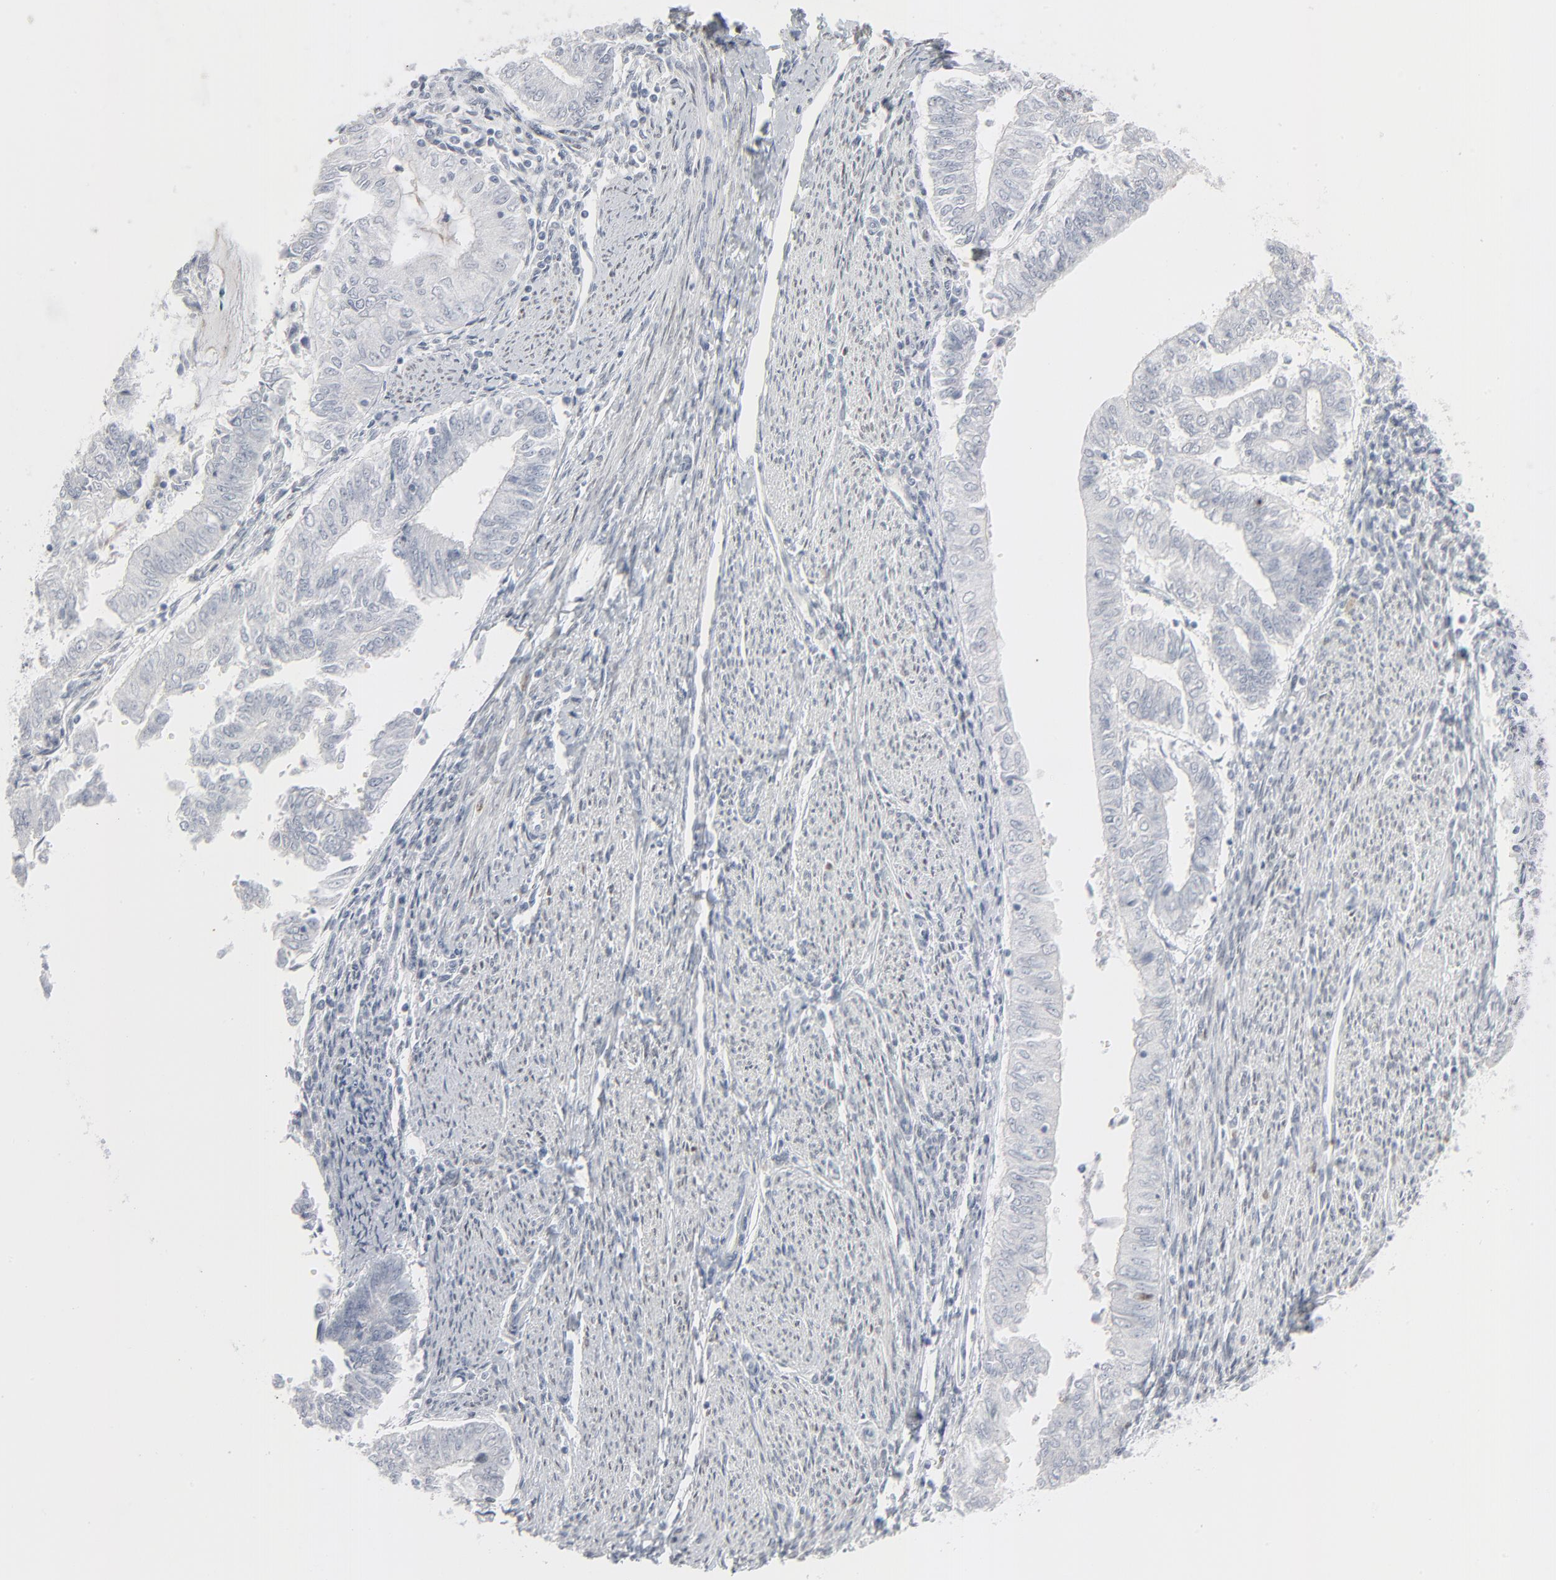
{"staining": {"intensity": "negative", "quantity": "none", "location": "none"}, "tissue": "endometrial cancer", "cell_type": "Tumor cells", "image_type": "cancer", "snomed": [{"axis": "morphology", "description": "Adenocarcinoma, NOS"}, {"axis": "topography", "description": "Endometrium"}], "caption": "Immunohistochemical staining of adenocarcinoma (endometrial) exhibits no significant positivity in tumor cells.", "gene": "MITF", "patient": {"sex": "female", "age": 59}}